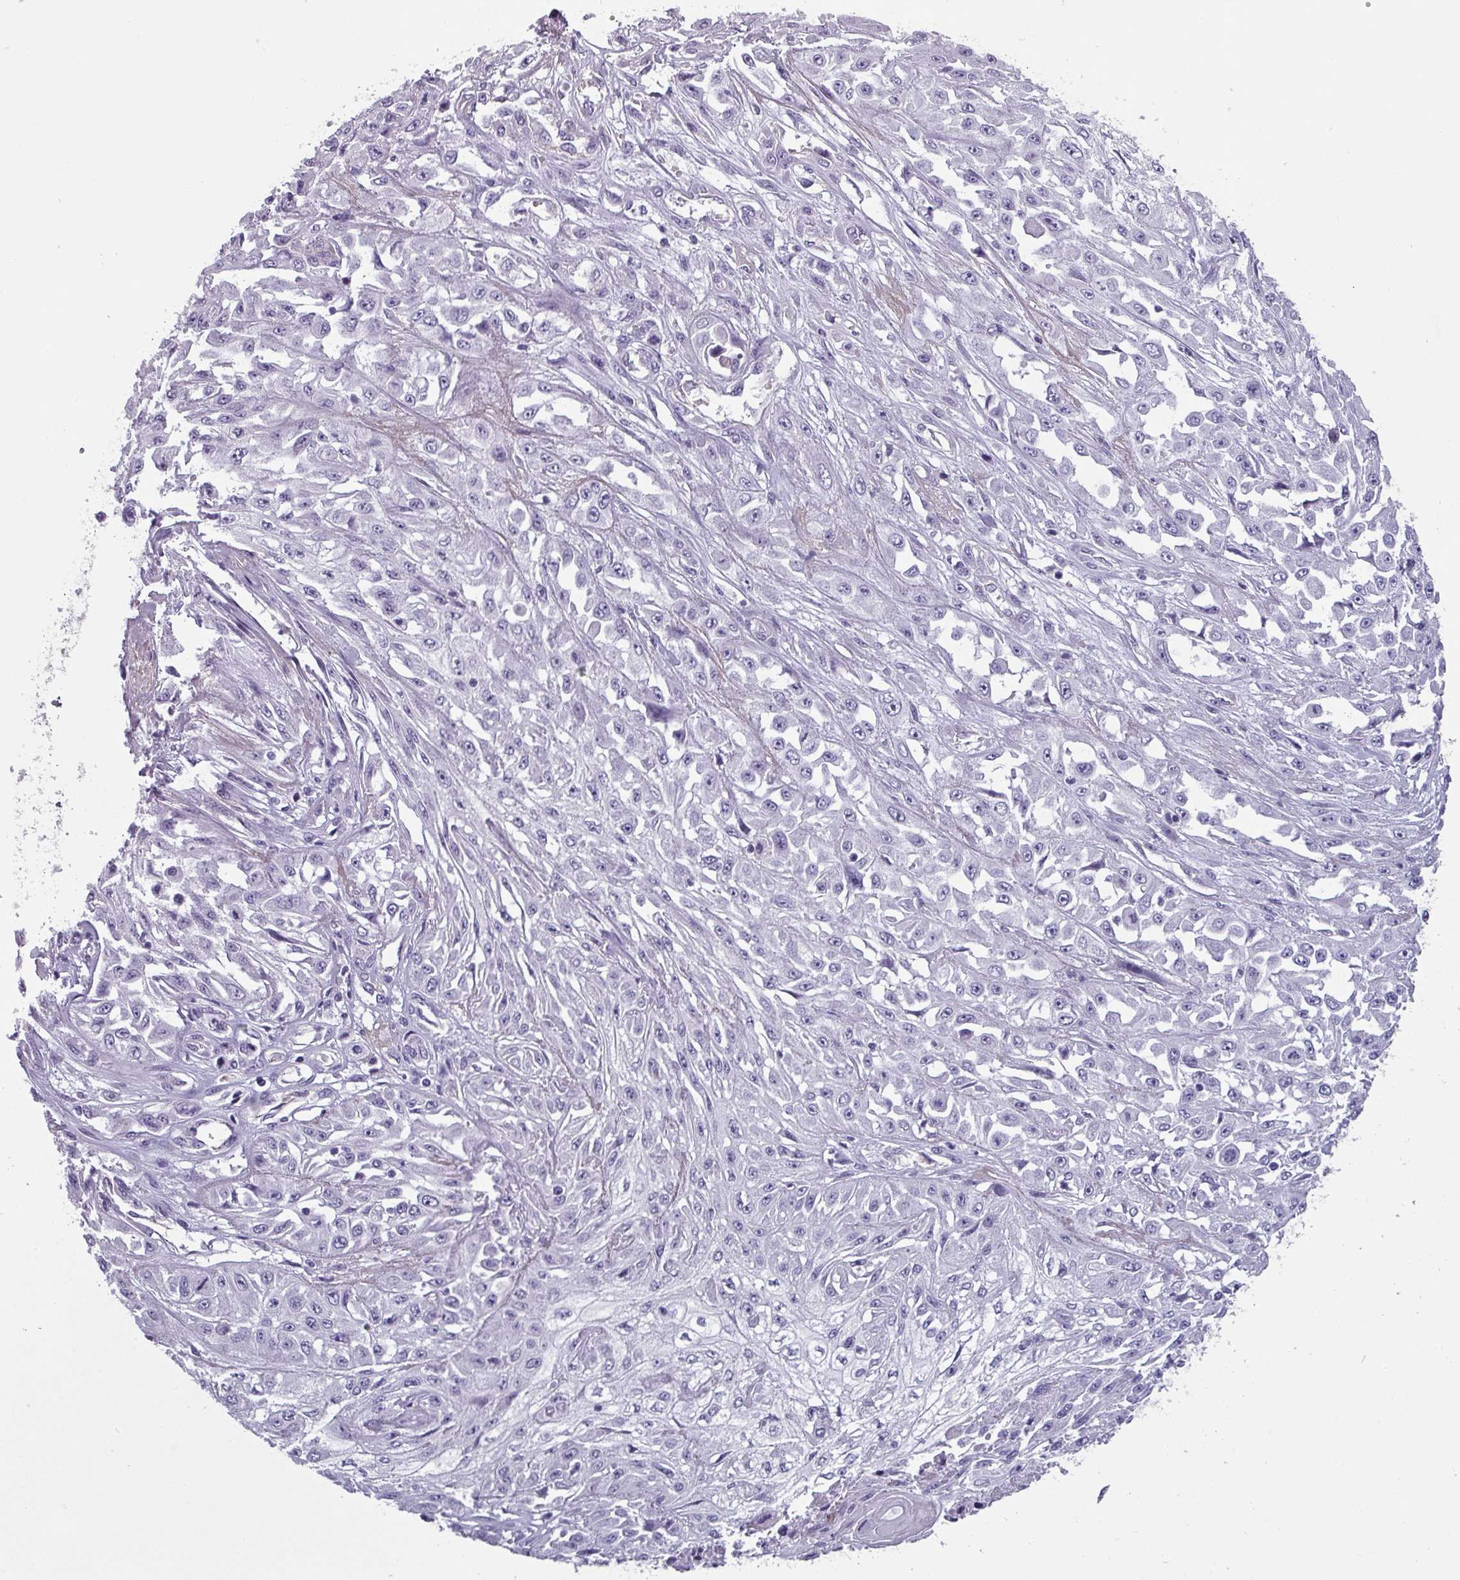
{"staining": {"intensity": "negative", "quantity": "none", "location": "none"}, "tissue": "skin cancer", "cell_type": "Tumor cells", "image_type": "cancer", "snomed": [{"axis": "morphology", "description": "Squamous cell carcinoma, NOS"}, {"axis": "morphology", "description": "Squamous cell carcinoma, metastatic, NOS"}, {"axis": "topography", "description": "Skin"}, {"axis": "topography", "description": "Lymph node"}], "caption": "This image is of skin cancer (squamous cell carcinoma) stained with immunohistochemistry (IHC) to label a protein in brown with the nuclei are counter-stained blue. There is no expression in tumor cells.", "gene": "AREL1", "patient": {"sex": "male", "age": 75}}